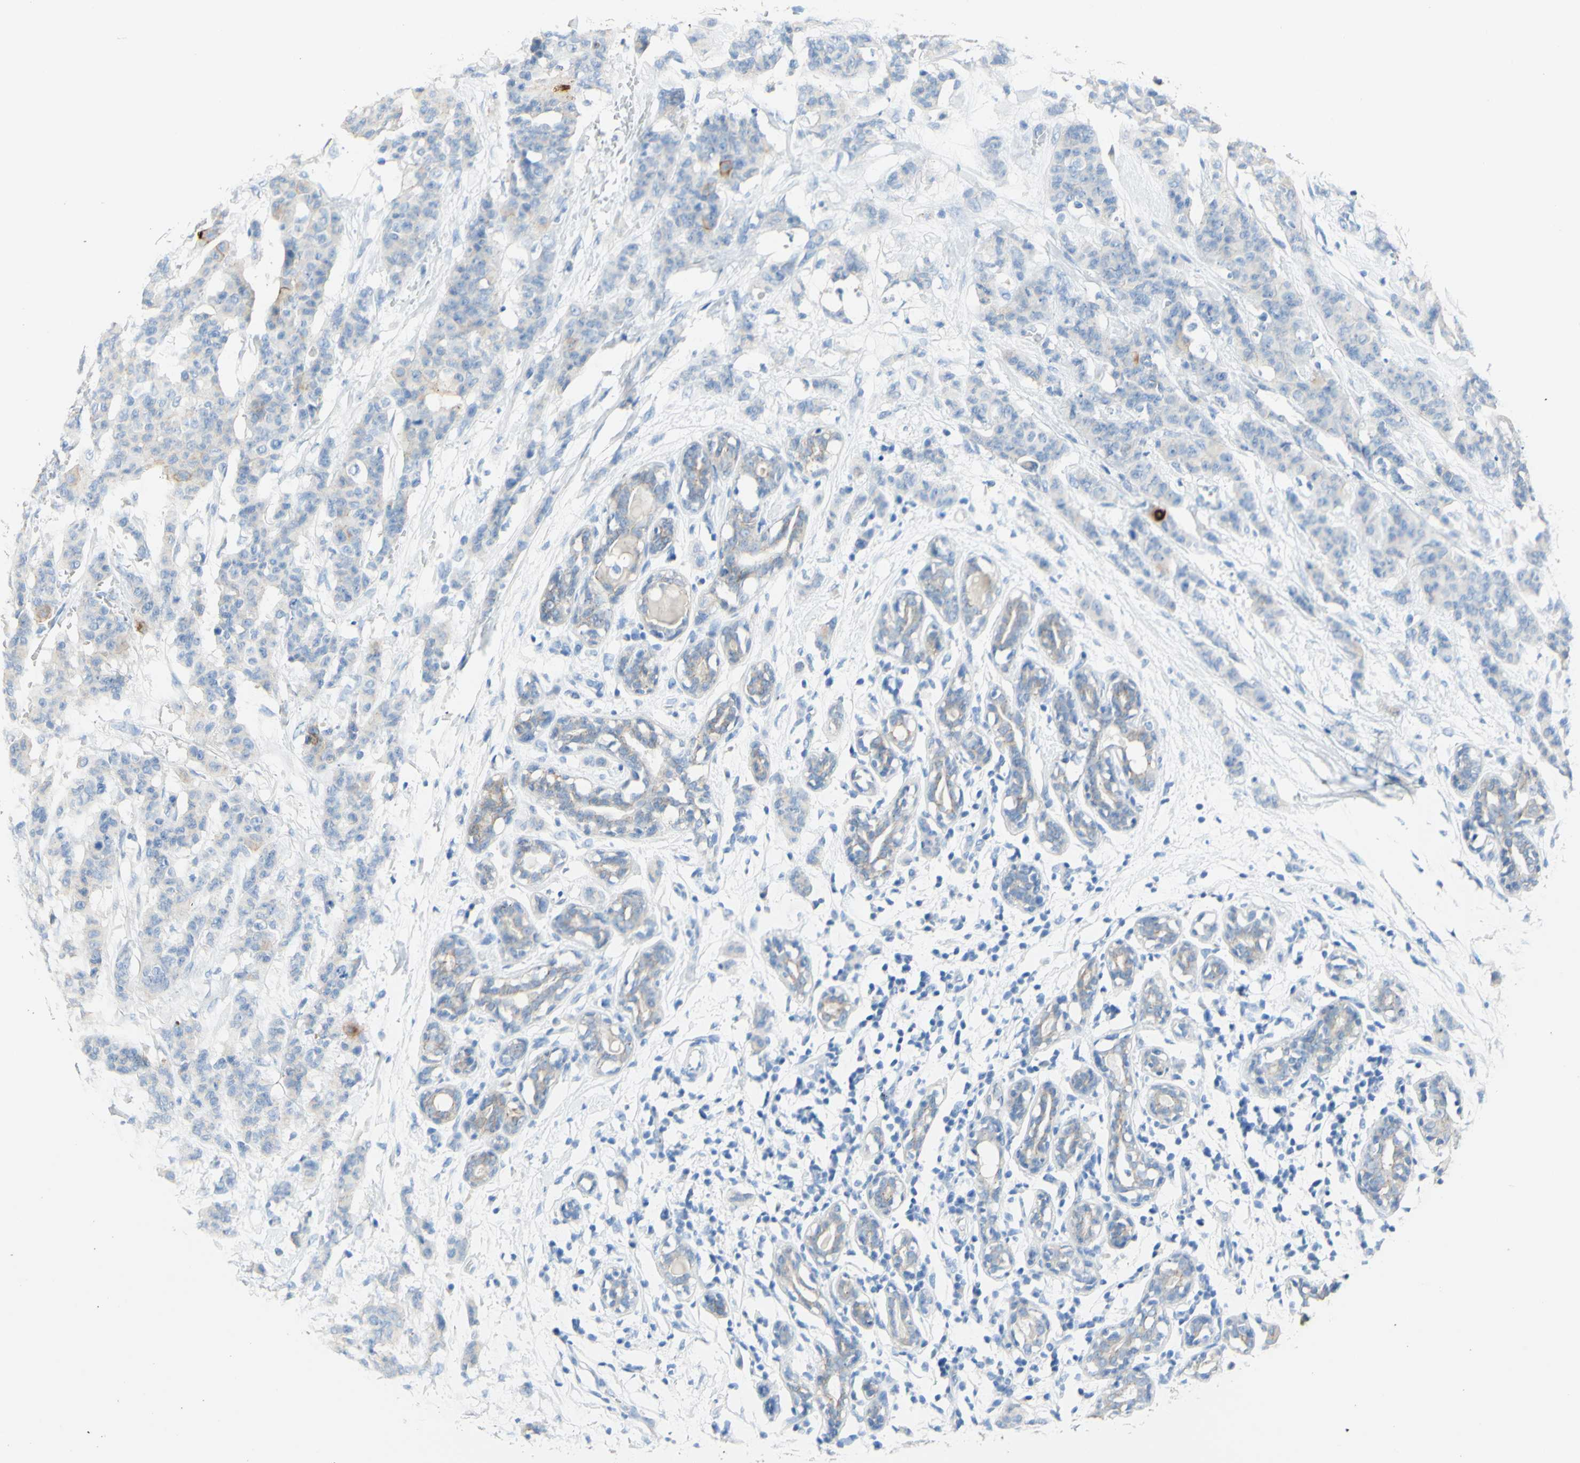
{"staining": {"intensity": "weak", "quantity": "<25%", "location": "cytoplasmic/membranous"}, "tissue": "breast cancer", "cell_type": "Tumor cells", "image_type": "cancer", "snomed": [{"axis": "morphology", "description": "Normal tissue, NOS"}, {"axis": "morphology", "description": "Duct carcinoma"}, {"axis": "topography", "description": "Breast"}], "caption": "High power microscopy image of an immunohistochemistry micrograph of intraductal carcinoma (breast), revealing no significant expression in tumor cells.", "gene": "DSC2", "patient": {"sex": "female", "age": 40}}